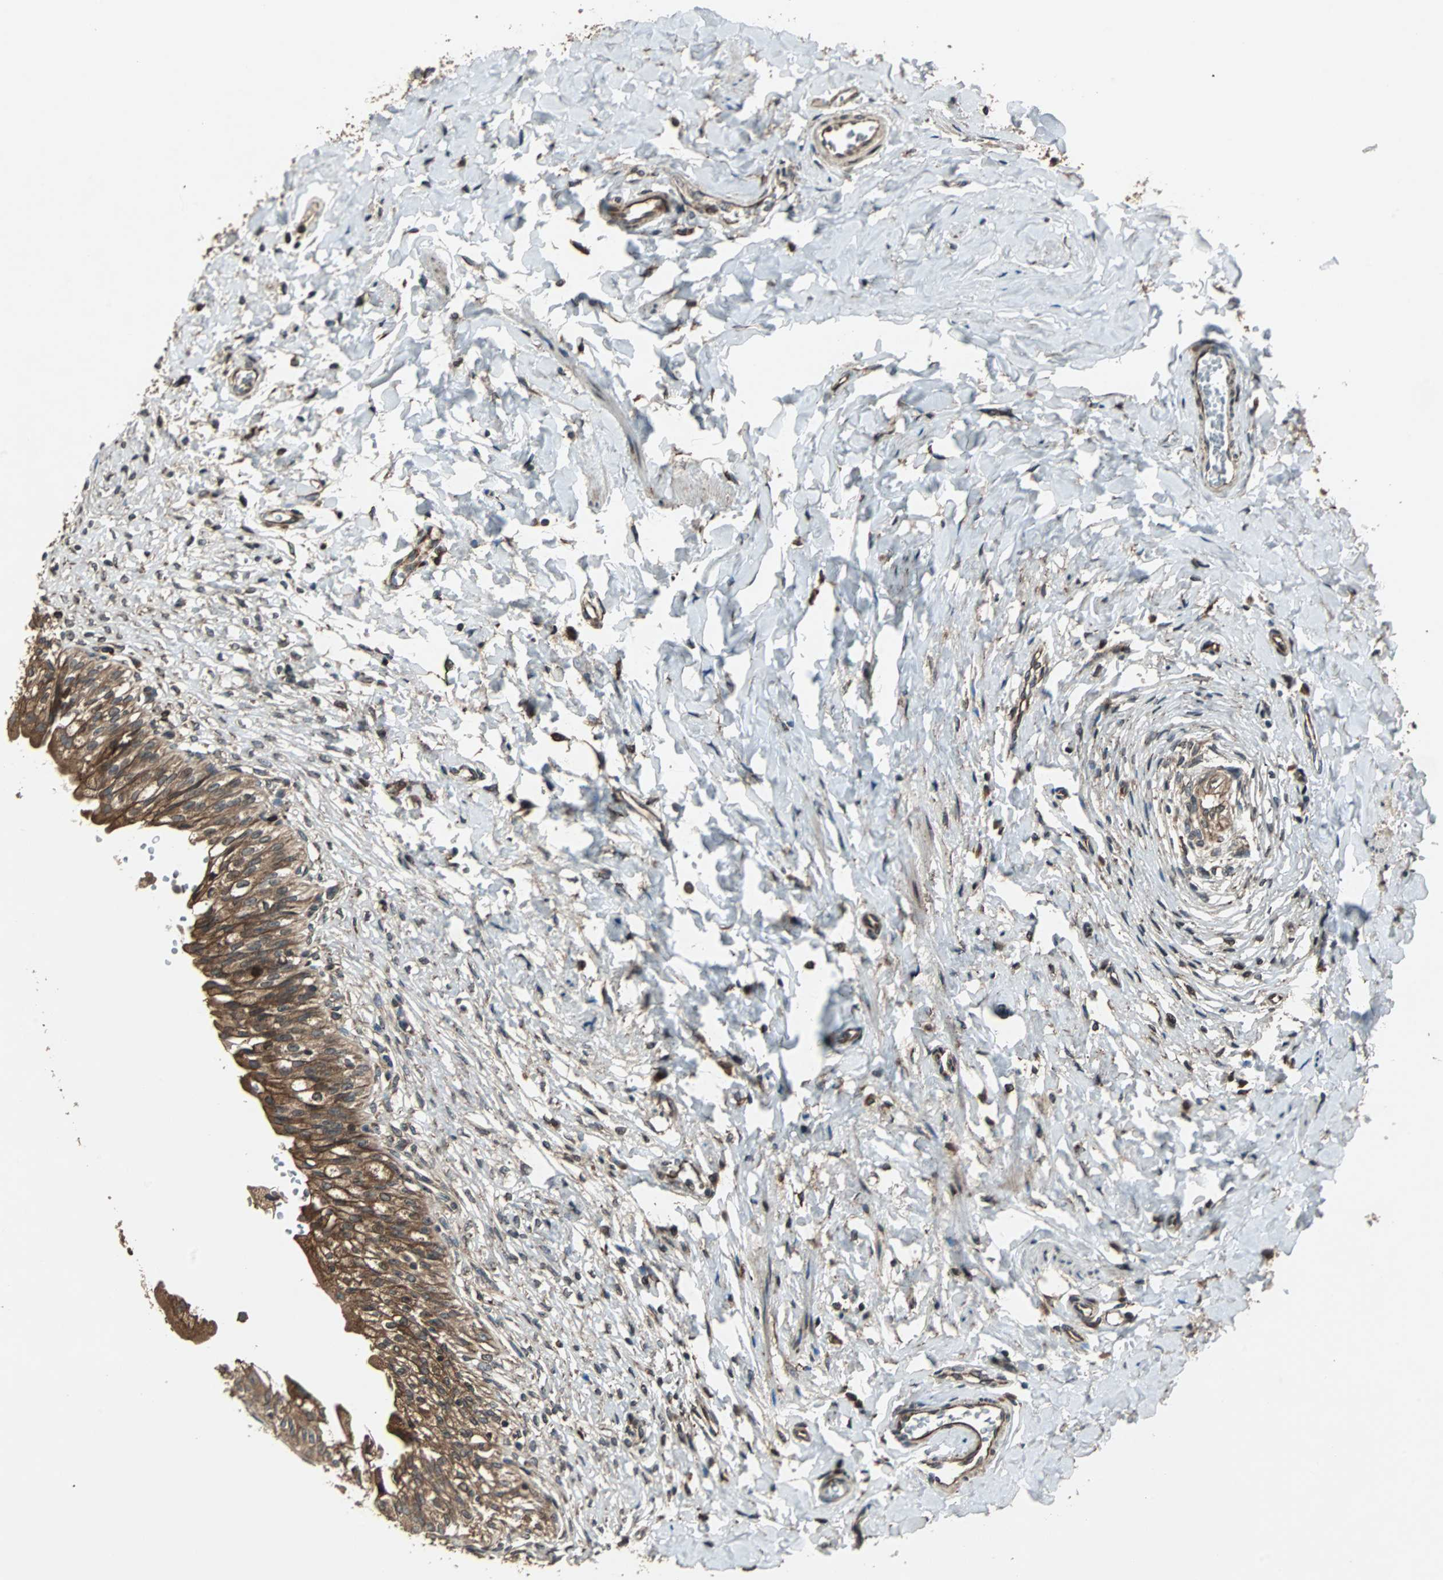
{"staining": {"intensity": "strong", "quantity": ">75%", "location": "cytoplasmic/membranous"}, "tissue": "urinary bladder", "cell_type": "Urothelial cells", "image_type": "normal", "snomed": [{"axis": "morphology", "description": "Normal tissue, NOS"}, {"axis": "morphology", "description": "Inflammation, NOS"}, {"axis": "topography", "description": "Urinary bladder"}], "caption": "The micrograph demonstrates staining of benign urinary bladder, revealing strong cytoplasmic/membranous protein positivity (brown color) within urothelial cells.", "gene": "RAB7A", "patient": {"sex": "female", "age": 80}}